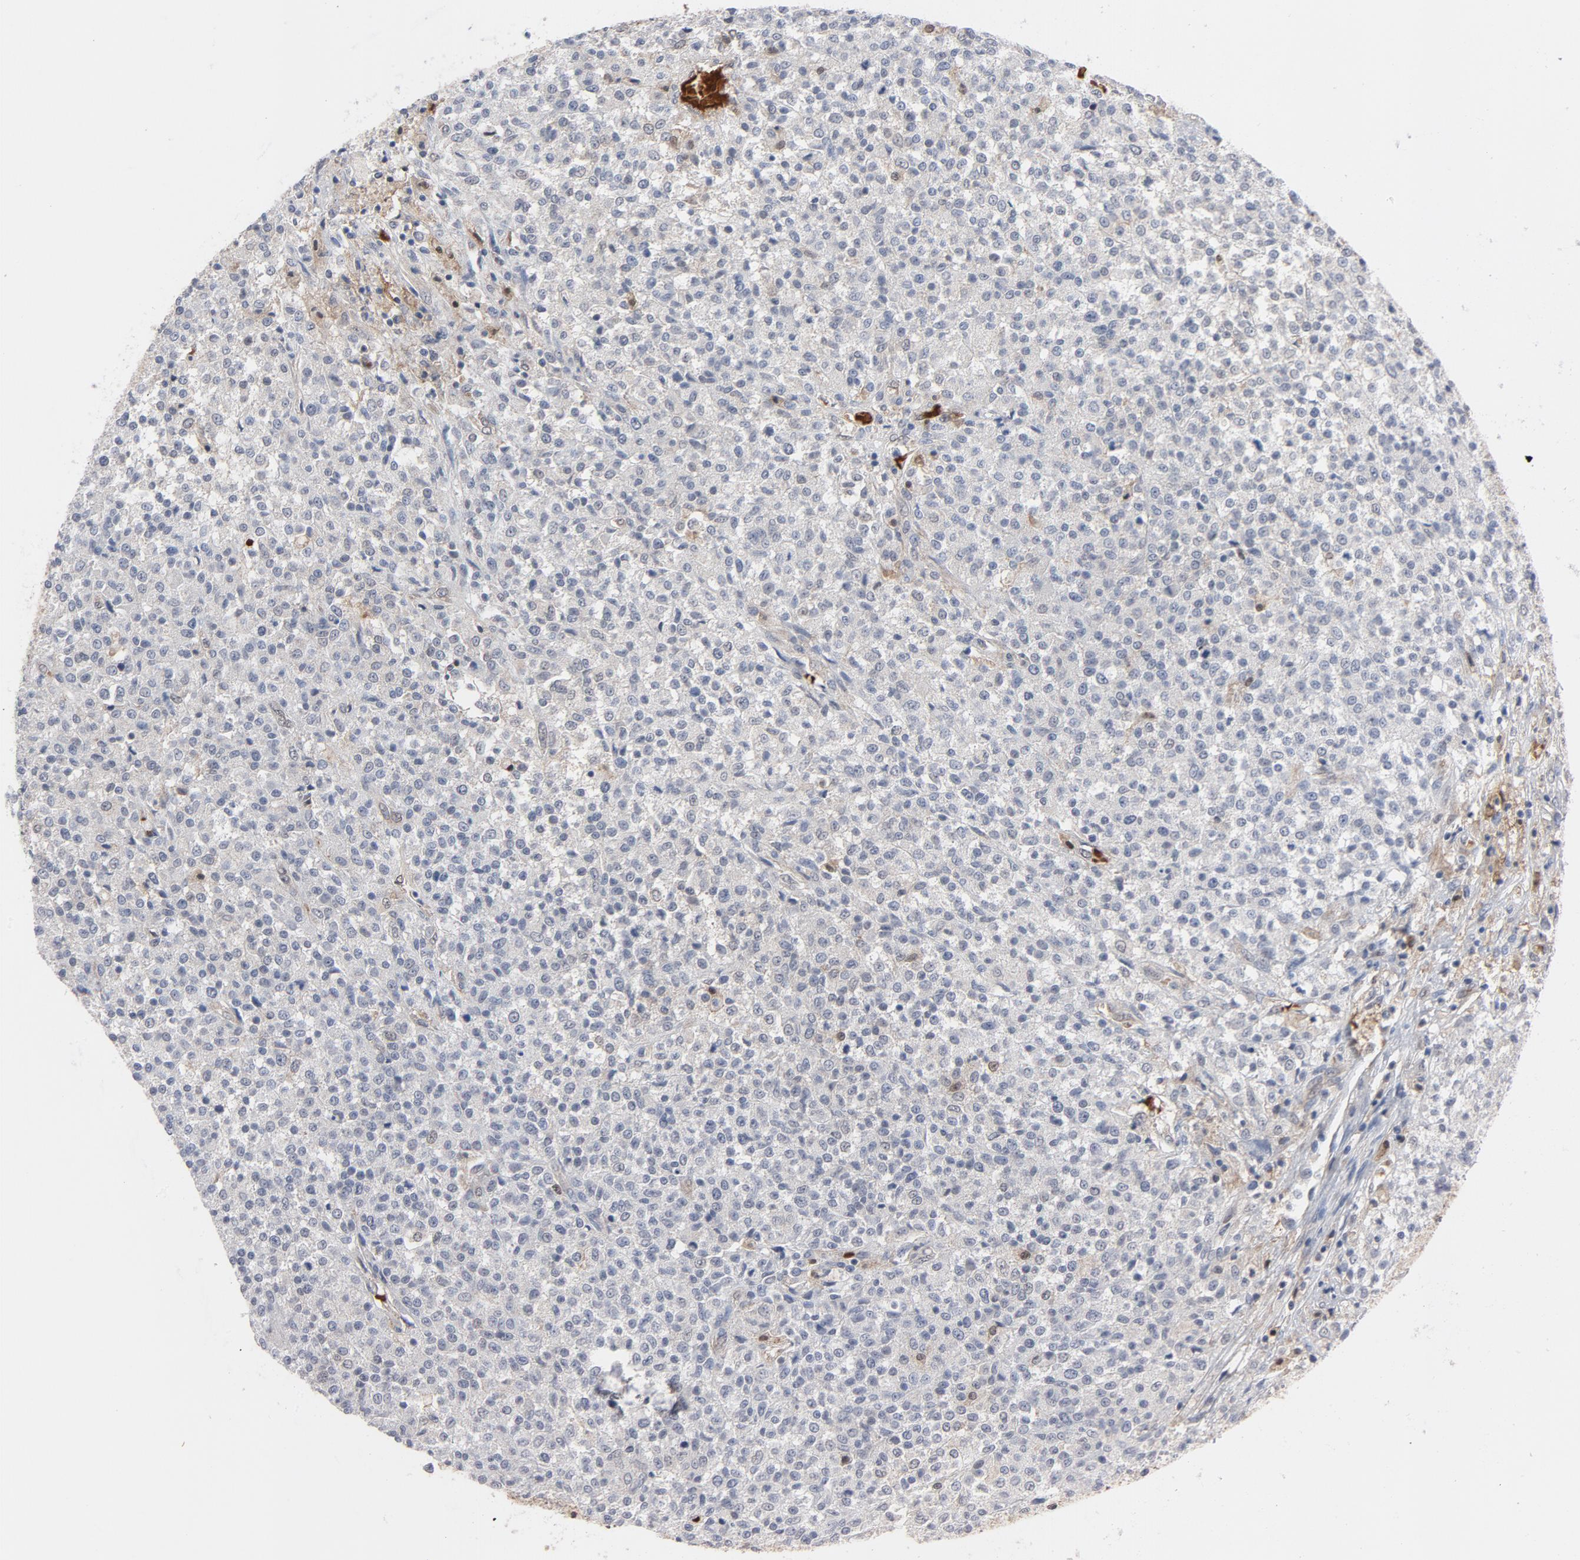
{"staining": {"intensity": "negative", "quantity": "none", "location": "none"}, "tissue": "testis cancer", "cell_type": "Tumor cells", "image_type": "cancer", "snomed": [{"axis": "morphology", "description": "Seminoma, NOS"}, {"axis": "topography", "description": "Testis"}], "caption": "Tumor cells are negative for protein expression in human testis seminoma.", "gene": "PRDX1", "patient": {"sex": "male", "age": 59}}